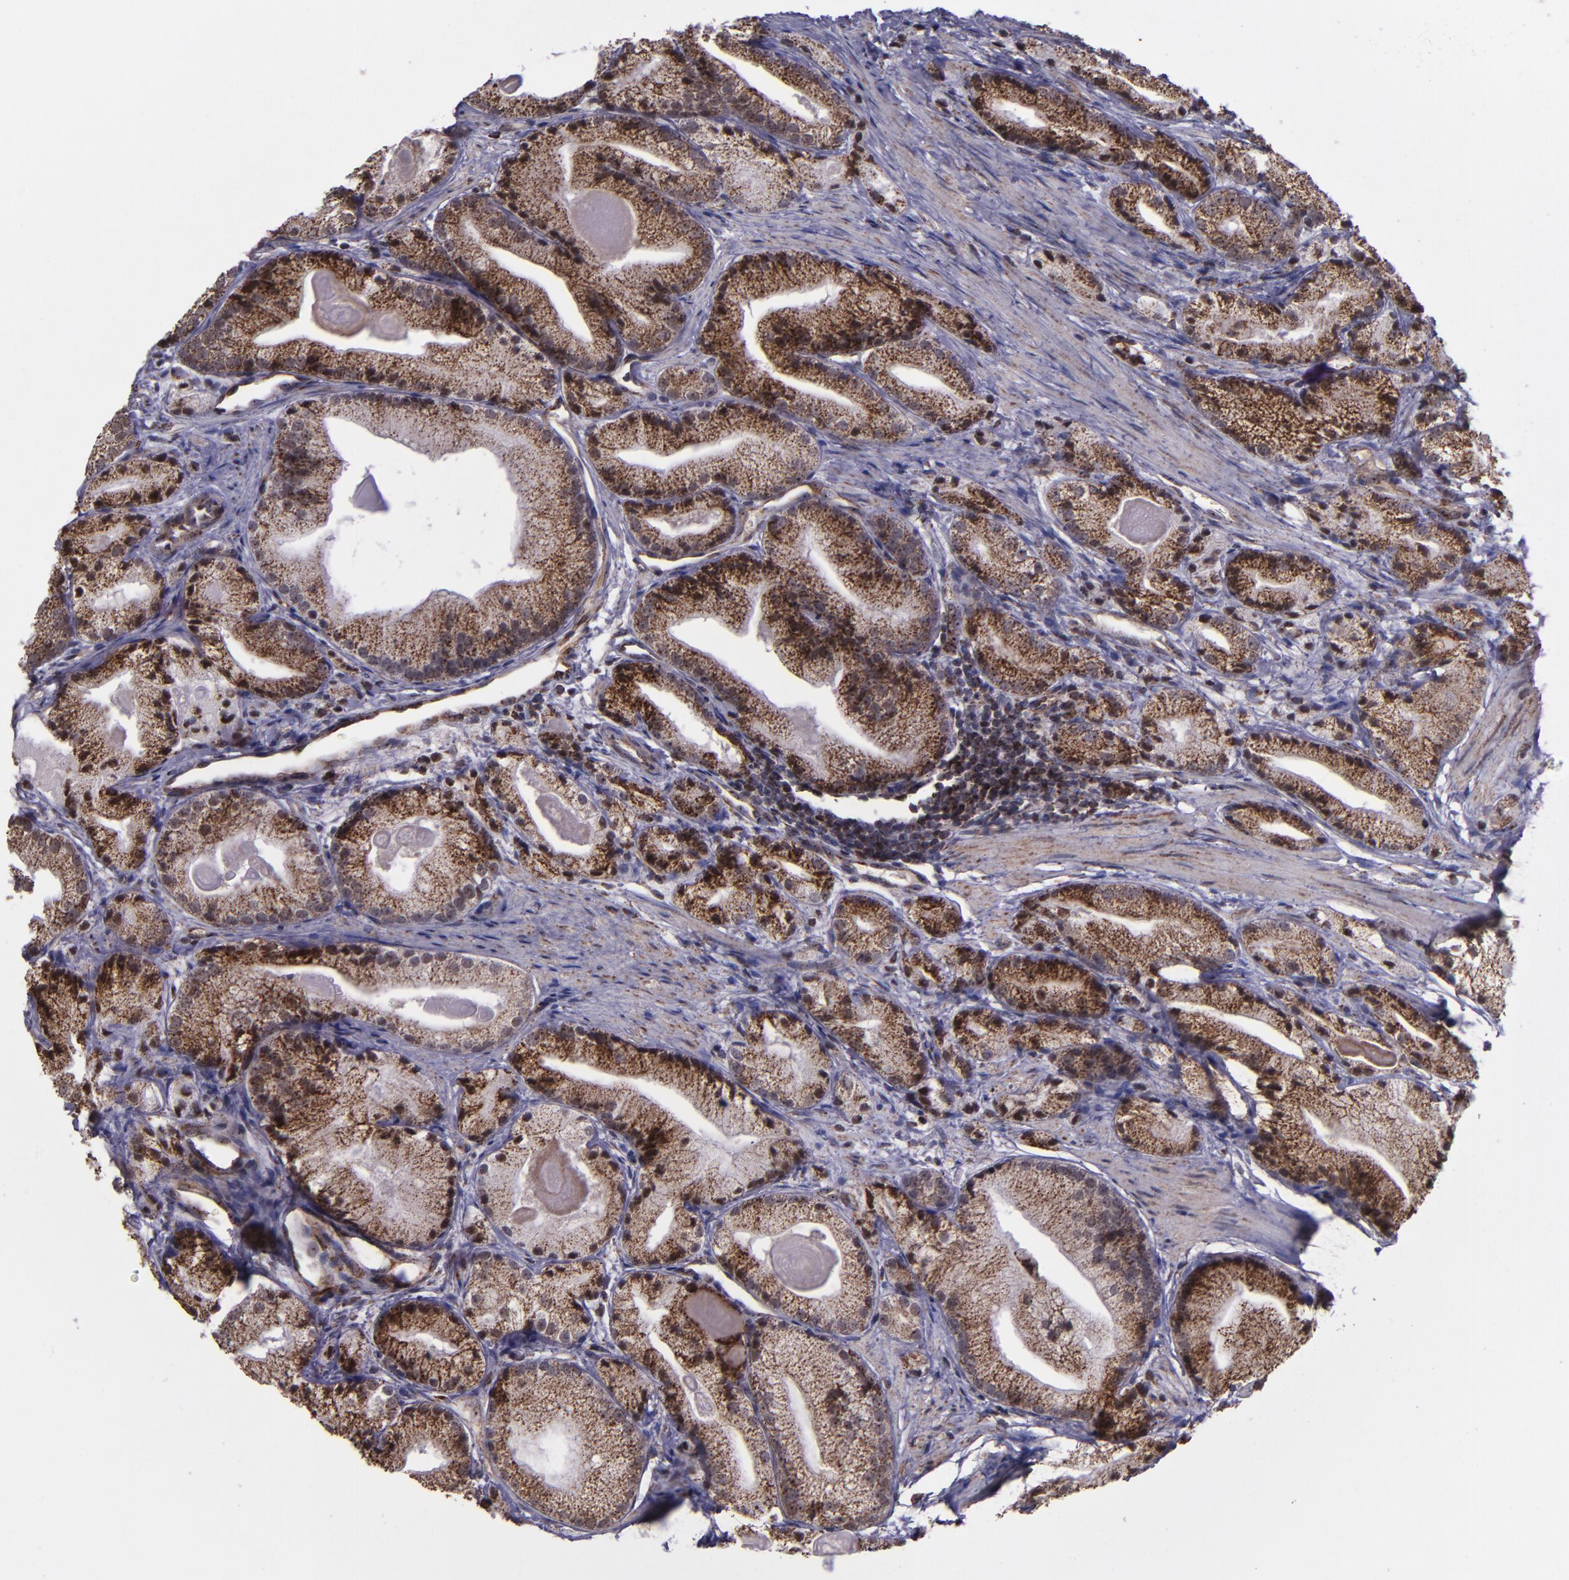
{"staining": {"intensity": "moderate", "quantity": ">75%", "location": "cytoplasmic/membranous"}, "tissue": "prostate cancer", "cell_type": "Tumor cells", "image_type": "cancer", "snomed": [{"axis": "morphology", "description": "Adenocarcinoma, Low grade"}, {"axis": "topography", "description": "Prostate"}], "caption": "Human prostate cancer (low-grade adenocarcinoma) stained with a protein marker displays moderate staining in tumor cells.", "gene": "LONP1", "patient": {"sex": "male", "age": 69}}